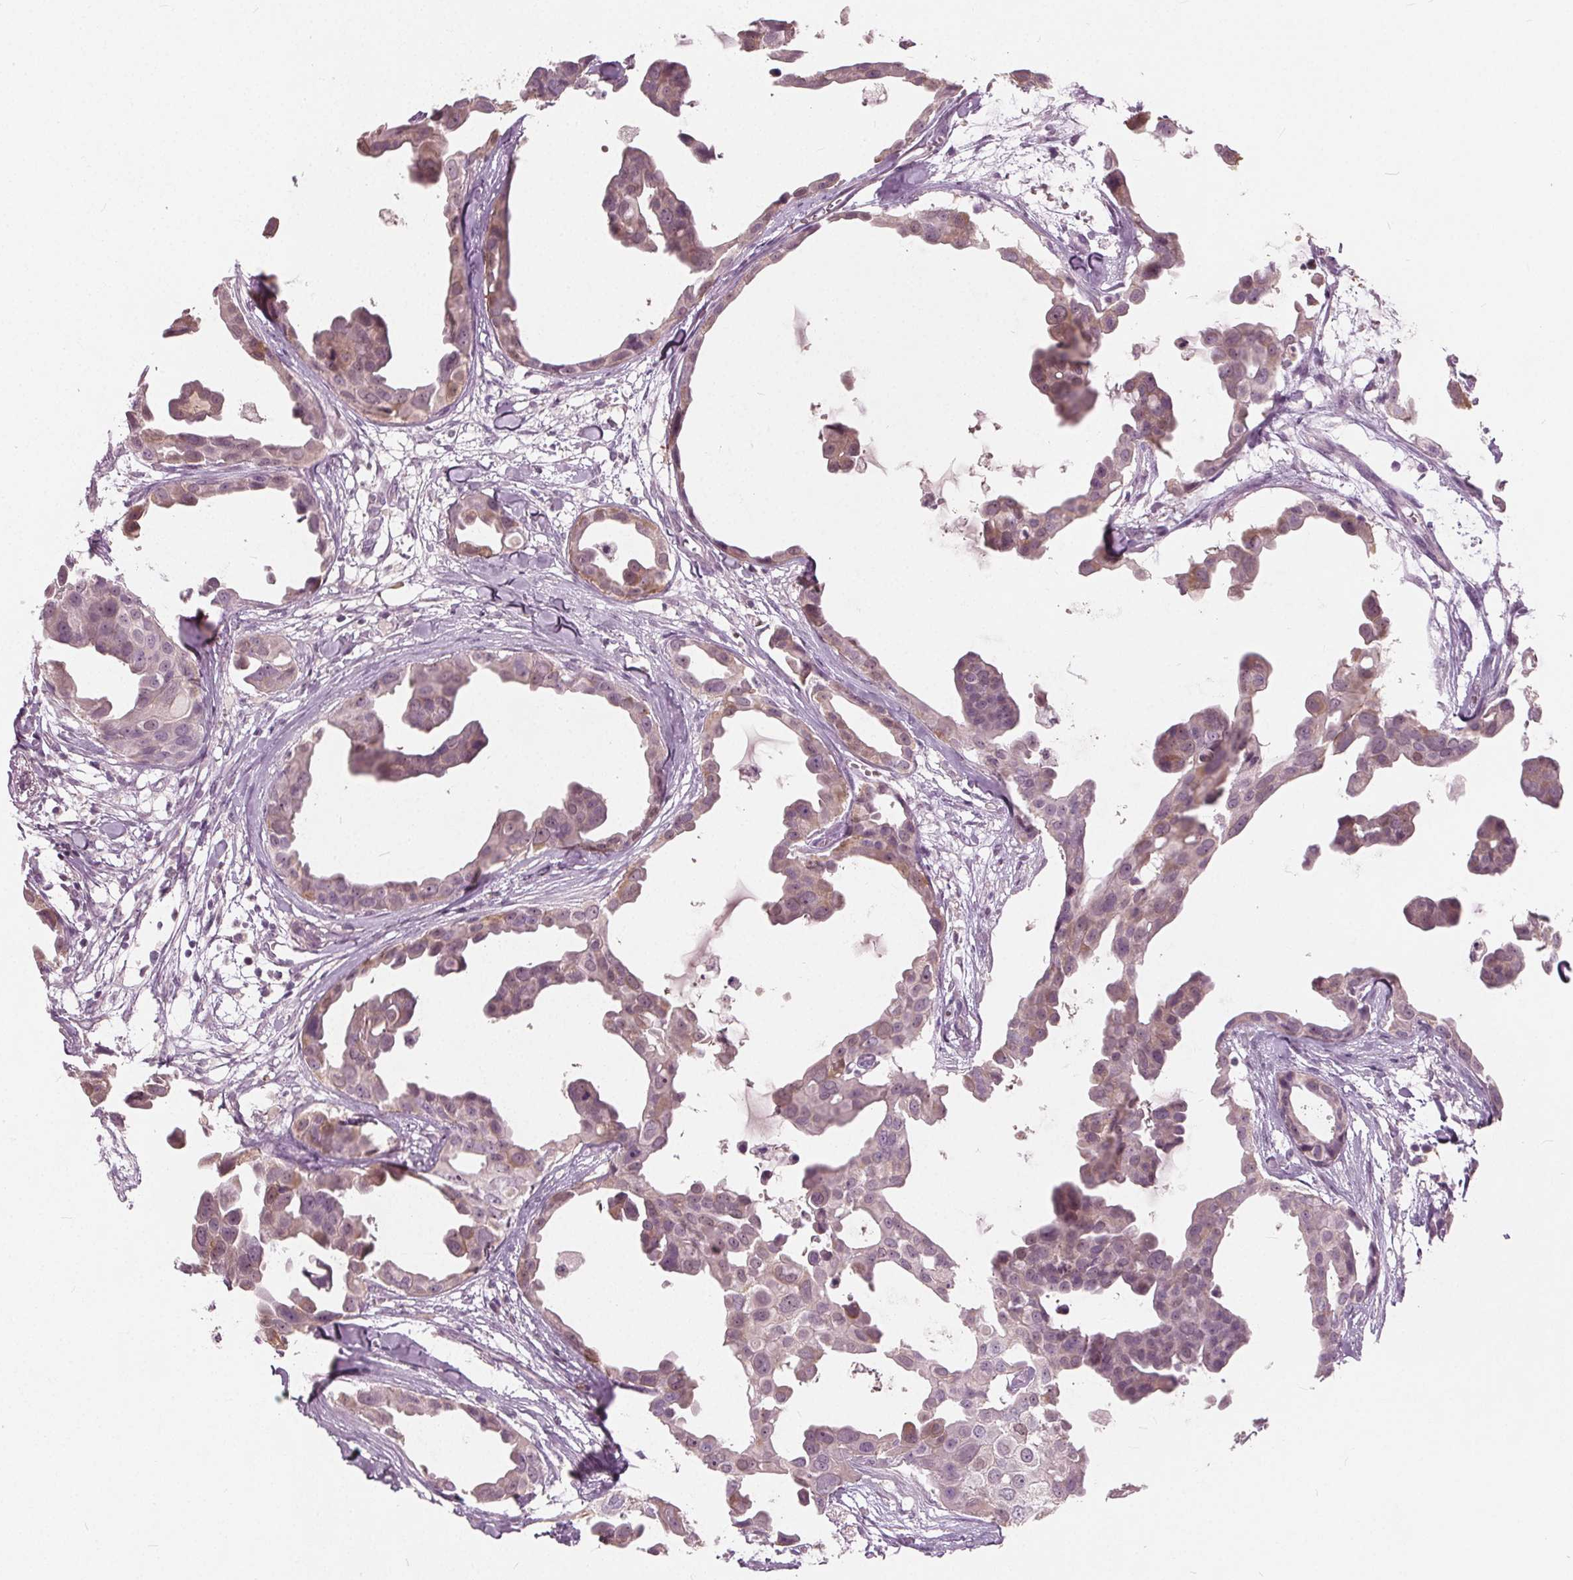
{"staining": {"intensity": "weak", "quantity": "<25%", "location": "cytoplasmic/membranous"}, "tissue": "breast cancer", "cell_type": "Tumor cells", "image_type": "cancer", "snomed": [{"axis": "morphology", "description": "Duct carcinoma"}, {"axis": "topography", "description": "Breast"}], "caption": "Tumor cells show no significant protein staining in breast cancer.", "gene": "TKFC", "patient": {"sex": "female", "age": 38}}